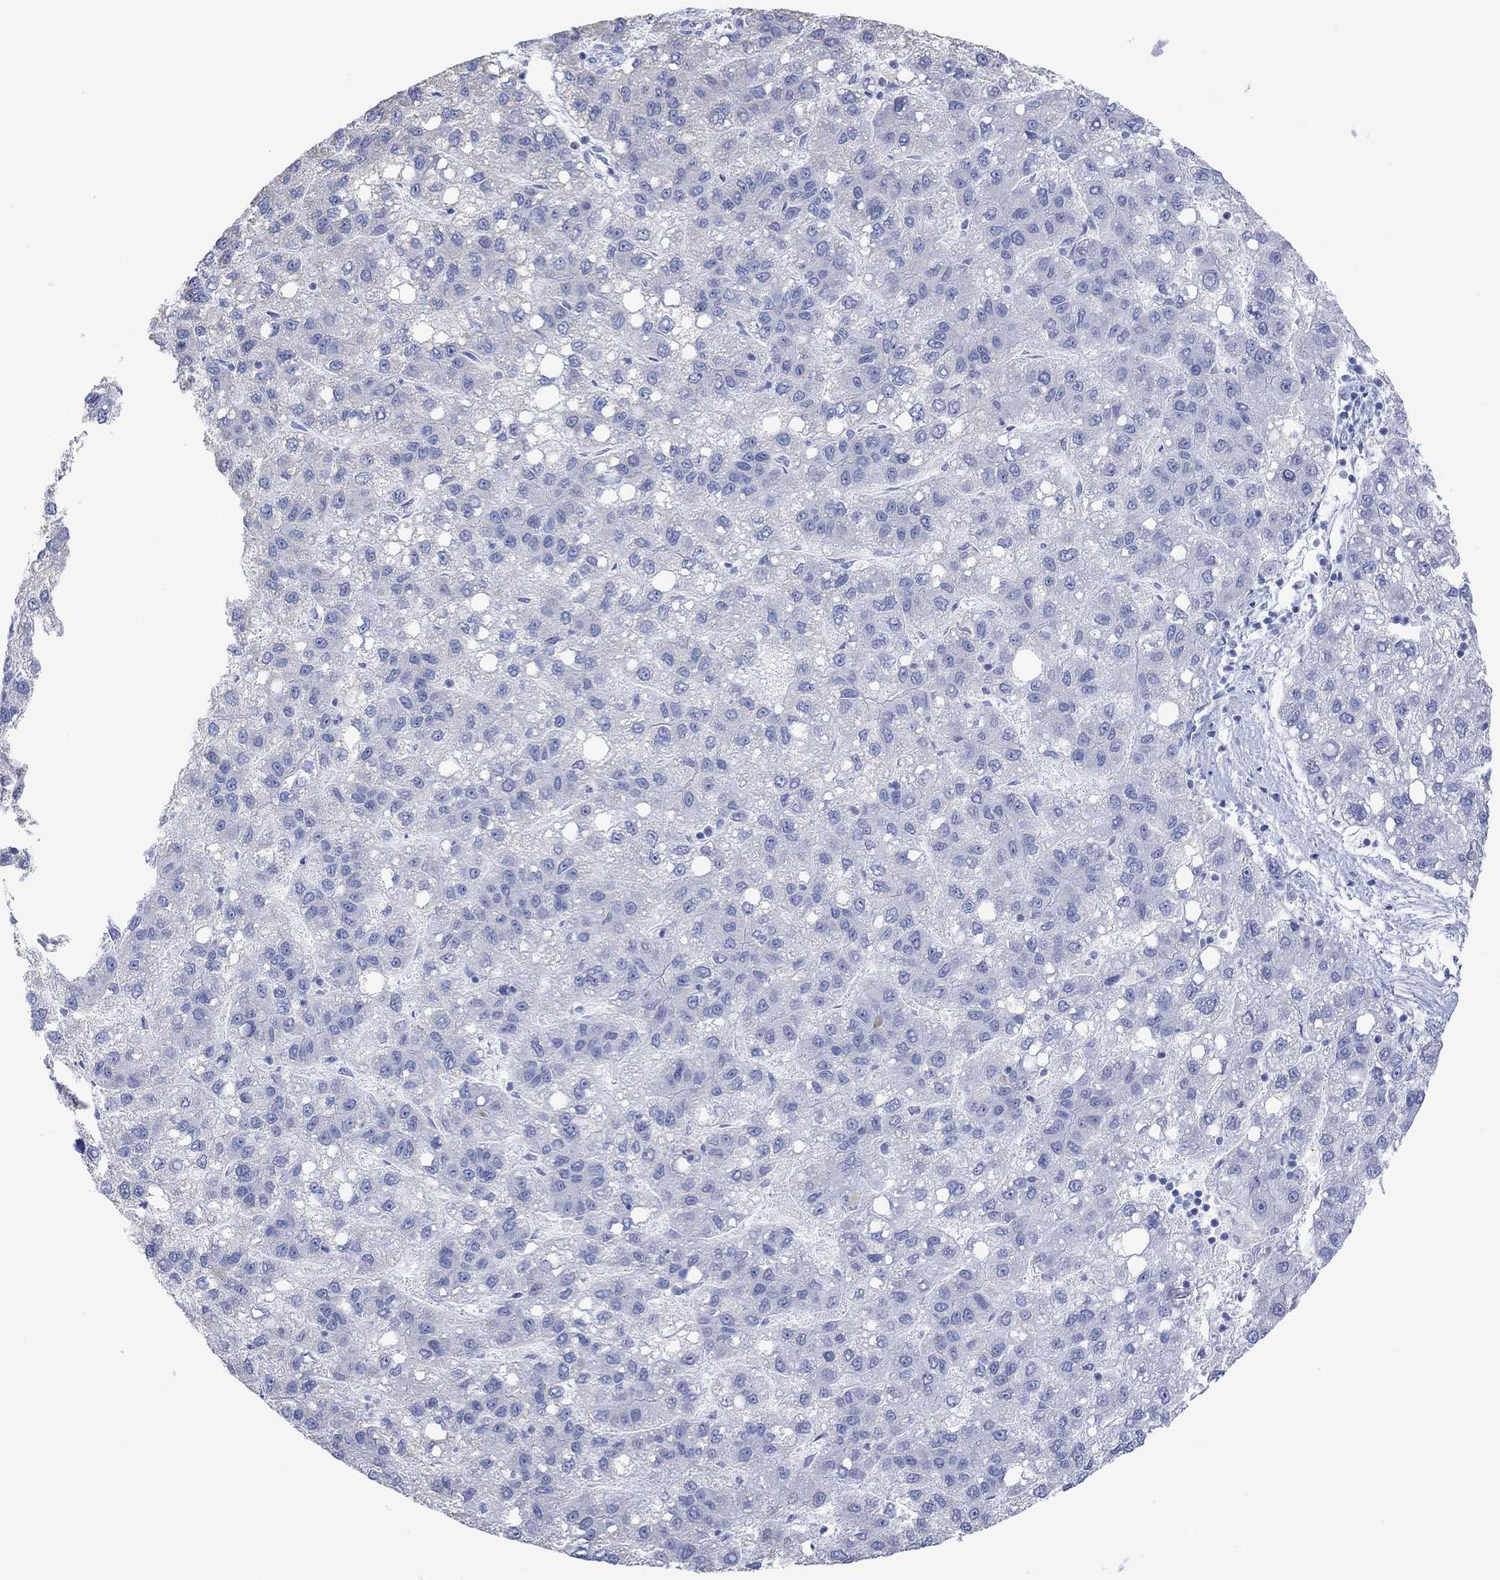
{"staining": {"intensity": "negative", "quantity": "none", "location": "none"}, "tissue": "liver cancer", "cell_type": "Tumor cells", "image_type": "cancer", "snomed": [{"axis": "morphology", "description": "Carcinoma, Hepatocellular, NOS"}, {"axis": "topography", "description": "Liver"}], "caption": "There is no significant expression in tumor cells of liver cancer. (IHC, brightfield microscopy, high magnification).", "gene": "SYT12", "patient": {"sex": "female", "age": 82}}